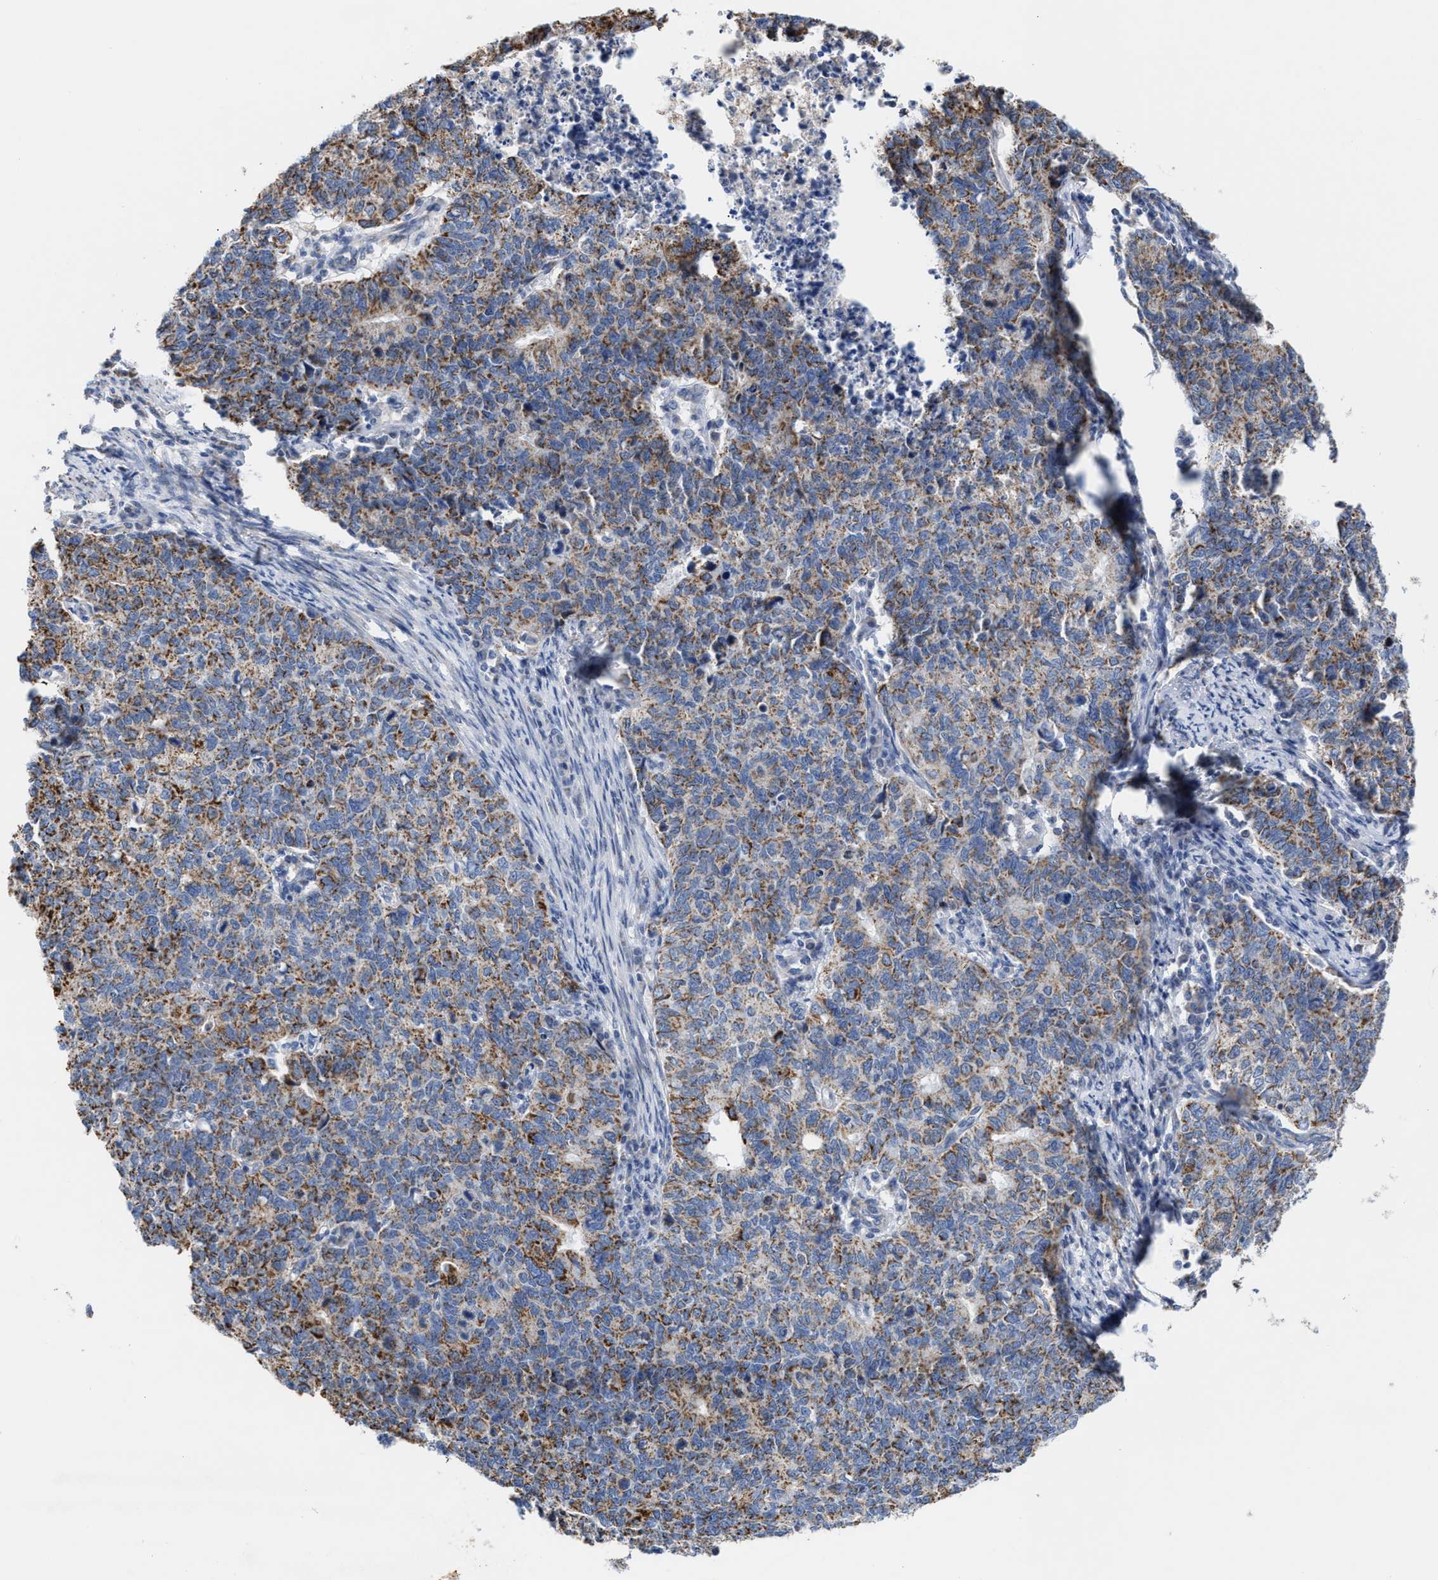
{"staining": {"intensity": "moderate", "quantity": "25%-75%", "location": "cytoplasmic/membranous"}, "tissue": "cervical cancer", "cell_type": "Tumor cells", "image_type": "cancer", "snomed": [{"axis": "morphology", "description": "Squamous cell carcinoma, NOS"}, {"axis": "topography", "description": "Cervix"}], "caption": "Human cervical cancer stained with a brown dye reveals moderate cytoplasmic/membranous positive staining in about 25%-75% of tumor cells.", "gene": "JAG1", "patient": {"sex": "female", "age": 63}}